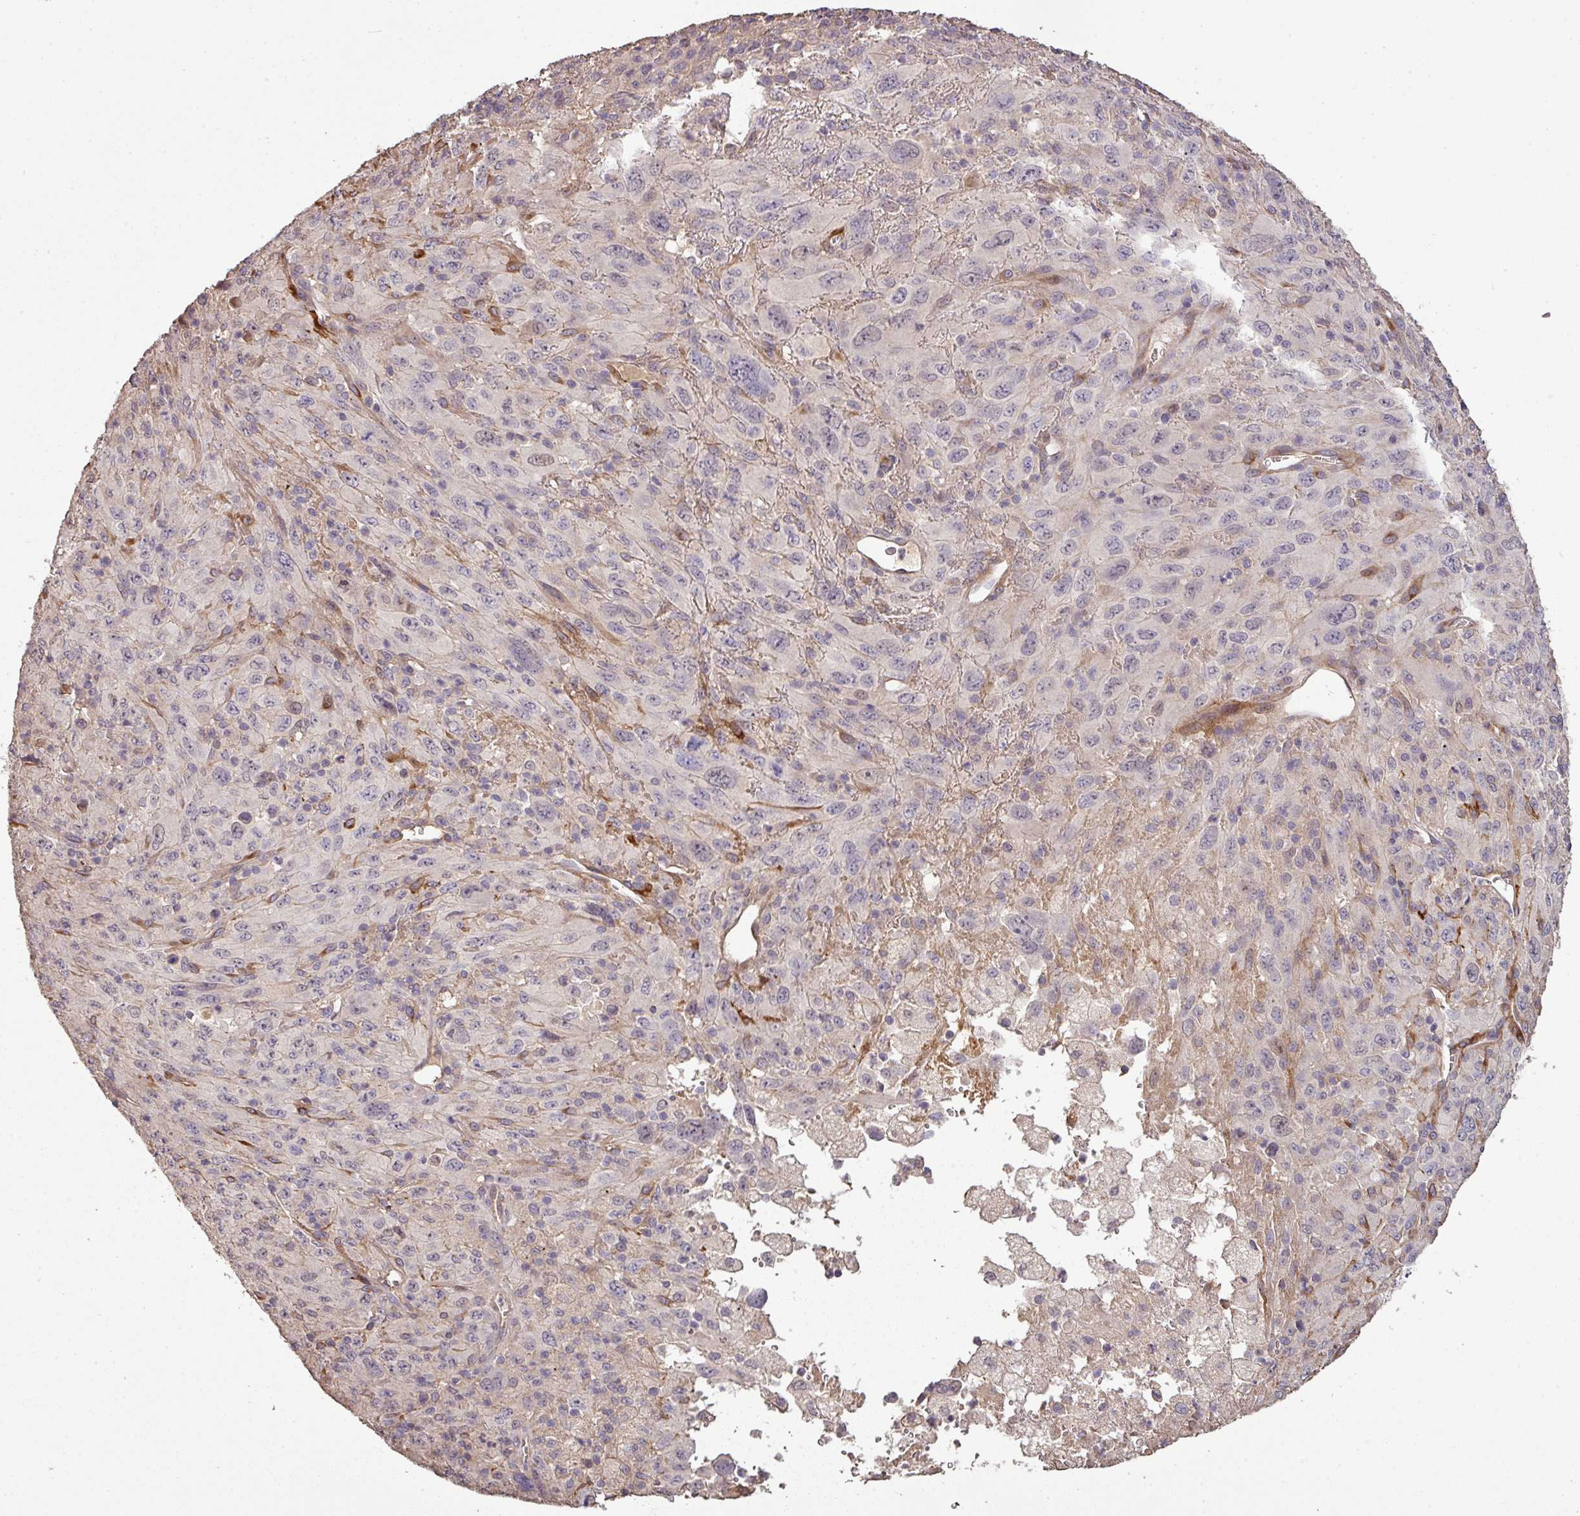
{"staining": {"intensity": "negative", "quantity": "none", "location": "none"}, "tissue": "melanoma", "cell_type": "Tumor cells", "image_type": "cancer", "snomed": [{"axis": "morphology", "description": "Malignant melanoma, Metastatic site"}, {"axis": "topography", "description": "Skin"}], "caption": "The immunohistochemistry image has no significant staining in tumor cells of melanoma tissue. The staining was performed using DAB to visualize the protein expression in brown, while the nuclei were stained in blue with hematoxylin (Magnification: 20x).", "gene": "ISLR", "patient": {"sex": "female", "age": 56}}